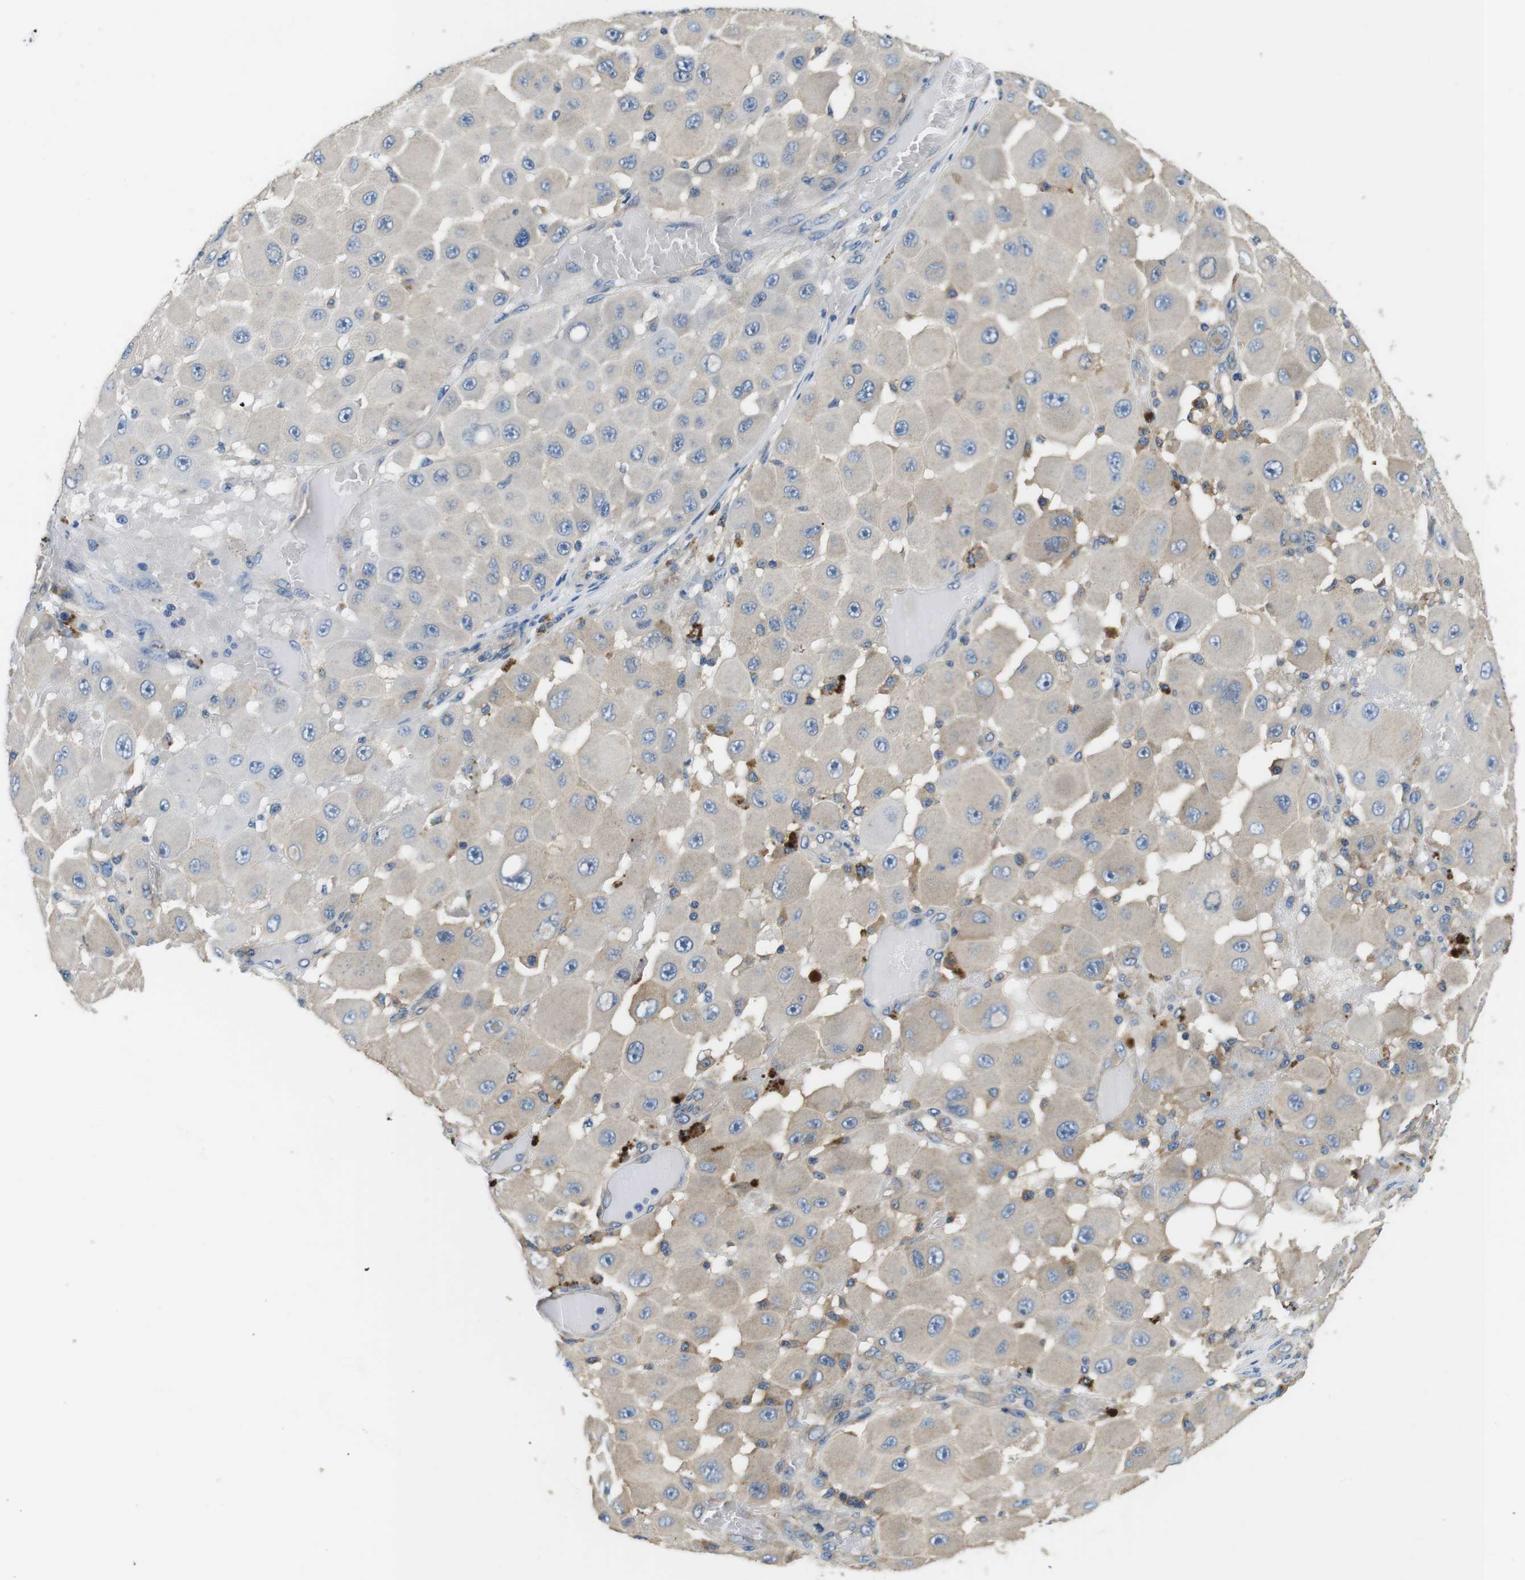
{"staining": {"intensity": "weak", "quantity": ">75%", "location": "cytoplasmic/membranous"}, "tissue": "melanoma", "cell_type": "Tumor cells", "image_type": "cancer", "snomed": [{"axis": "morphology", "description": "Malignant melanoma, NOS"}, {"axis": "topography", "description": "Skin"}], "caption": "Immunohistochemical staining of melanoma demonstrates low levels of weak cytoplasmic/membranous staining in approximately >75% of tumor cells.", "gene": "DENND4C", "patient": {"sex": "female", "age": 81}}